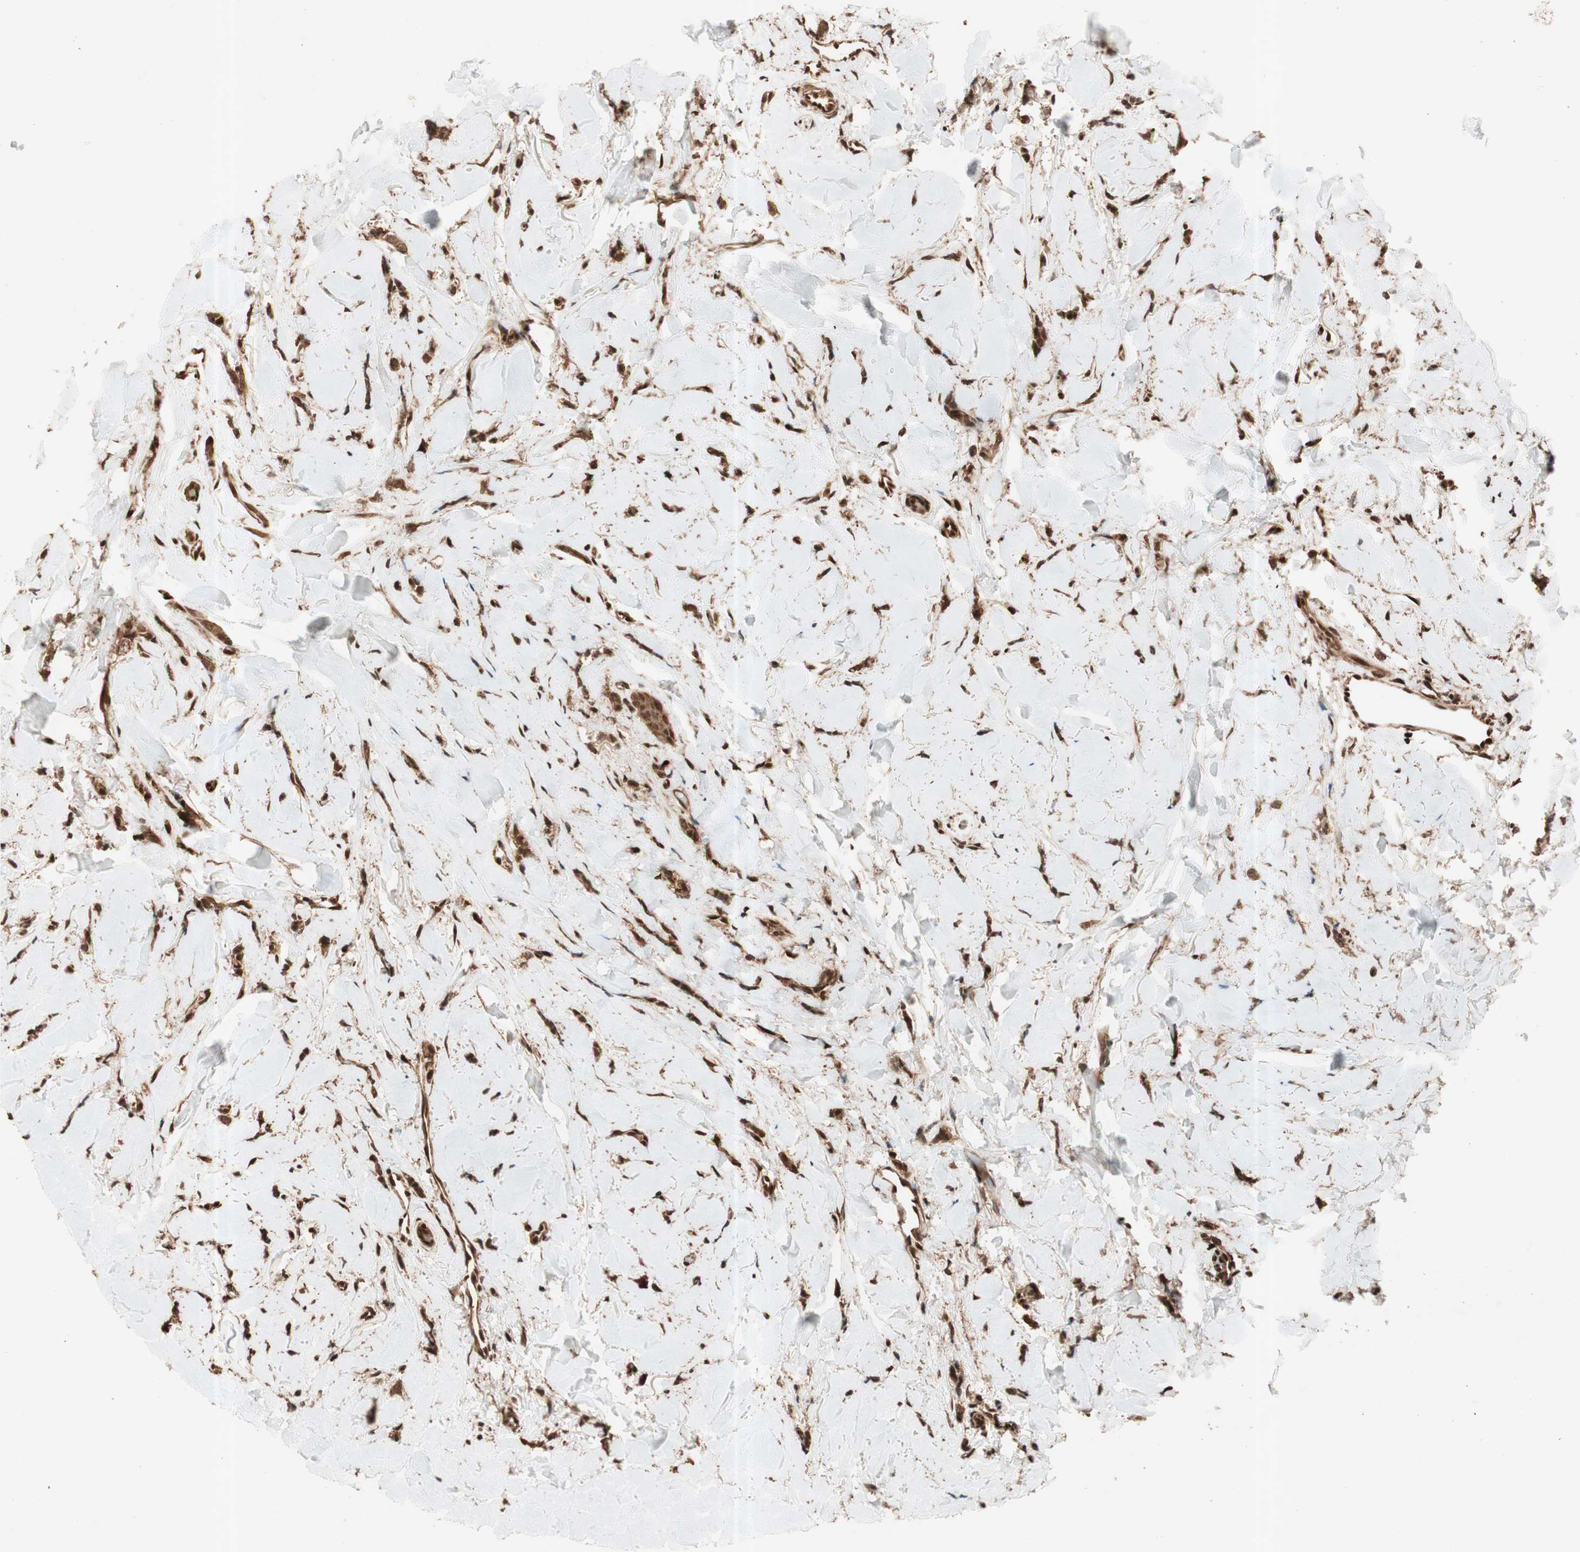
{"staining": {"intensity": "moderate", "quantity": ">75%", "location": "cytoplasmic/membranous,nuclear"}, "tissue": "breast cancer", "cell_type": "Tumor cells", "image_type": "cancer", "snomed": [{"axis": "morphology", "description": "Lobular carcinoma"}, {"axis": "topography", "description": "Skin"}, {"axis": "topography", "description": "Breast"}], "caption": "Breast cancer (lobular carcinoma) tissue exhibits moderate cytoplasmic/membranous and nuclear positivity in approximately >75% of tumor cells, visualized by immunohistochemistry. The staining is performed using DAB brown chromogen to label protein expression. The nuclei are counter-stained blue using hematoxylin.", "gene": "ALKBH5", "patient": {"sex": "female", "age": 46}}